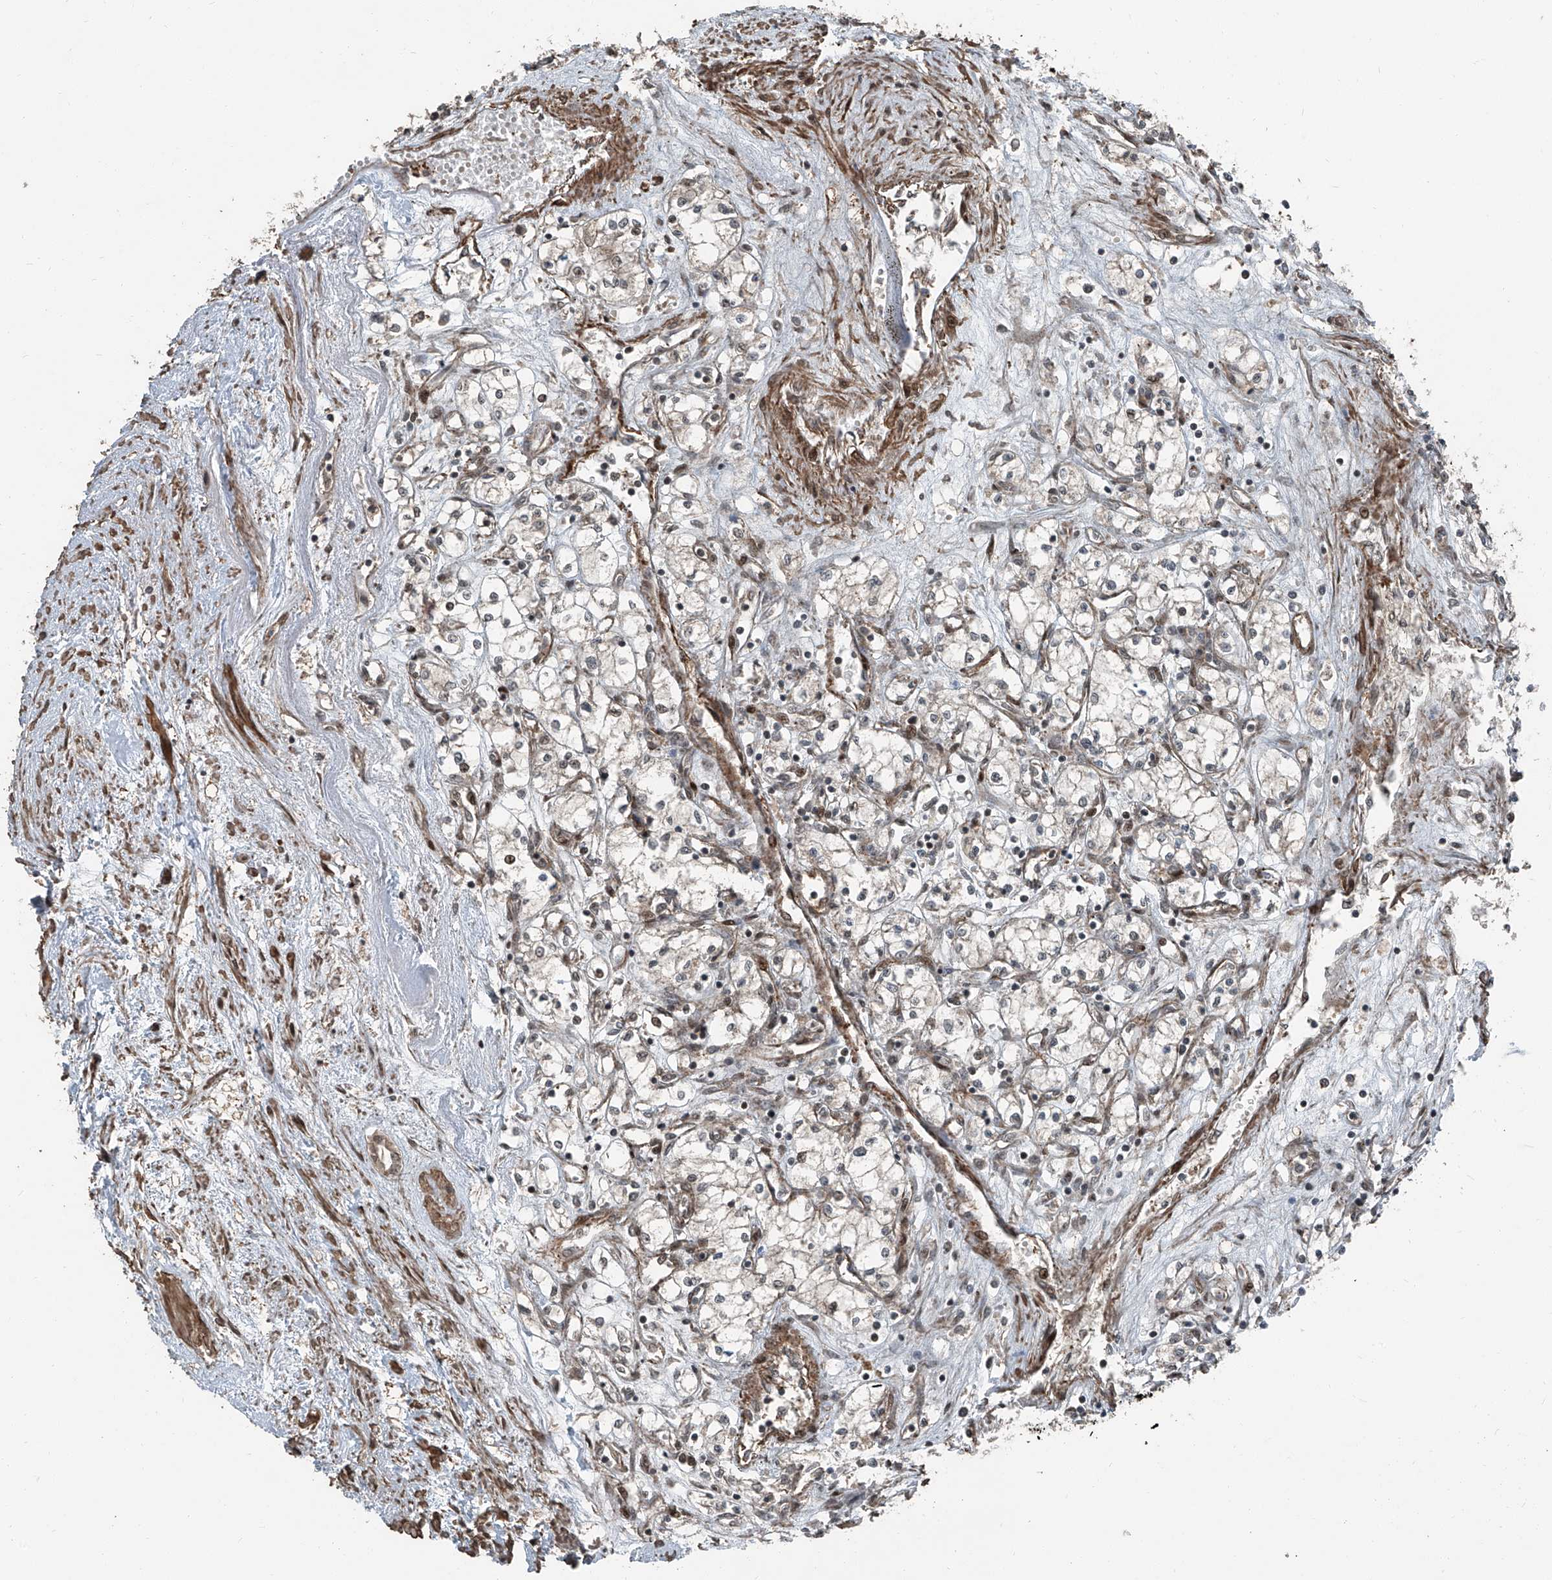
{"staining": {"intensity": "negative", "quantity": "none", "location": "none"}, "tissue": "renal cancer", "cell_type": "Tumor cells", "image_type": "cancer", "snomed": [{"axis": "morphology", "description": "Adenocarcinoma, NOS"}, {"axis": "topography", "description": "Kidney"}], "caption": "An immunohistochemistry micrograph of renal cancer is shown. There is no staining in tumor cells of renal cancer.", "gene": "ZNF570", "patient": {"sex": "male", "age": 59}}